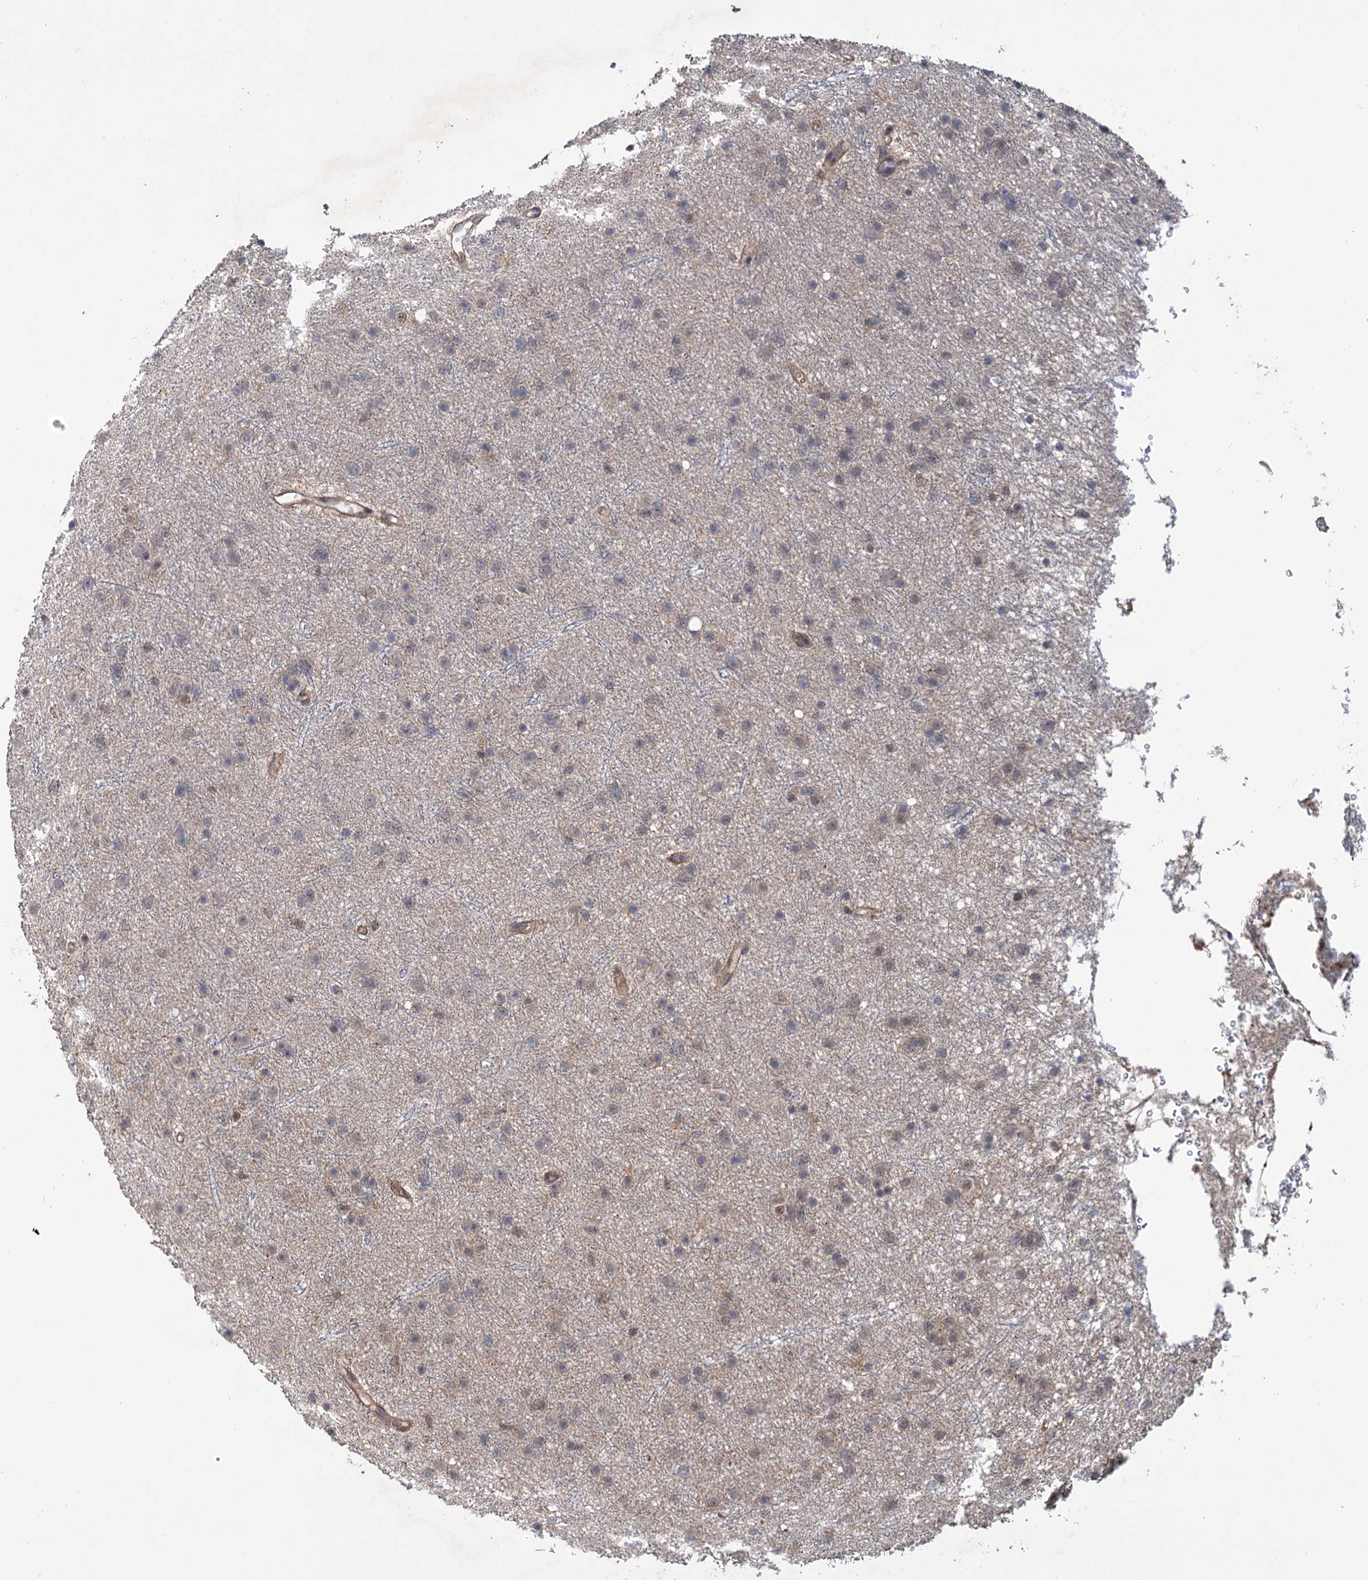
{"staining": {"intensity": "weak", "quantity": "<25%", "location": "cytoplasmic/membranous"}, "tissue": "glioma", "cell_type": "Tumor cells", "image_type": "cancer", "snomed": [{"axis": "morphology", "description": "Glioma, malignant, Low grade"}, {"axis": "topography", "description": "Cerebral cortex"}], "caption": "There is no significant positivity in tumor cells of low-grade glioma (malignant).", "gene": "GRIP1", "patient": {"sex": "female", "age": 39}}